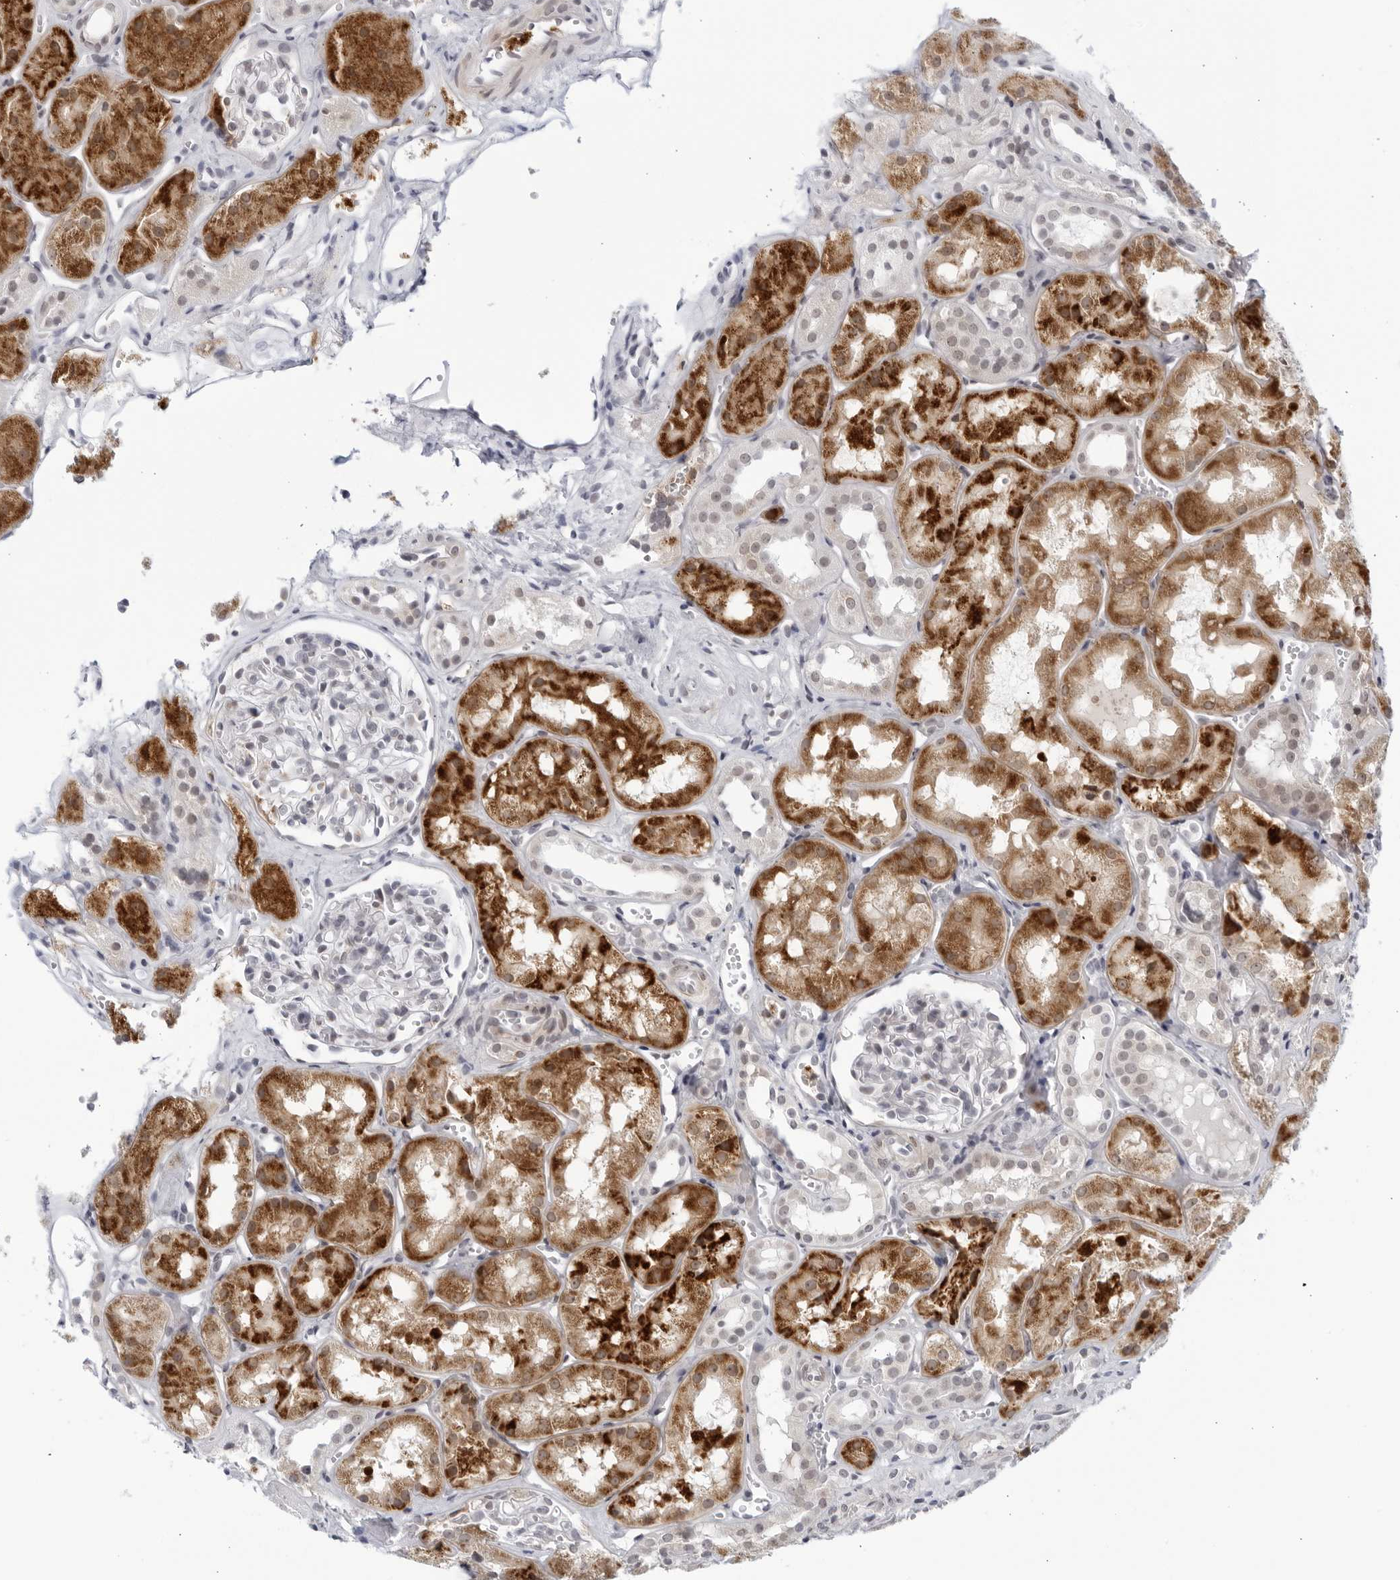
{"staining": {"intensity": "negative", "quantity": "none", "location": "none"}, "tissue": "kidney", "cell_type": "Cells in glomeruli", "image_type": "normal", "snomed": [{"axis": "morphology", "description": "Normal tissue, NOS"}, {"axis": "topography", "description": "Kidney"}], "caption": "Immunohistochemistry (IHC) image of normal kidney stained for a protein (brown), which shows no expression in cells in glomeruli. (DAB IHC visualized using brightfield microscopy, high magnification).", "gene": "WDTC1", "patient": {"sex": "male", "age": 16}}